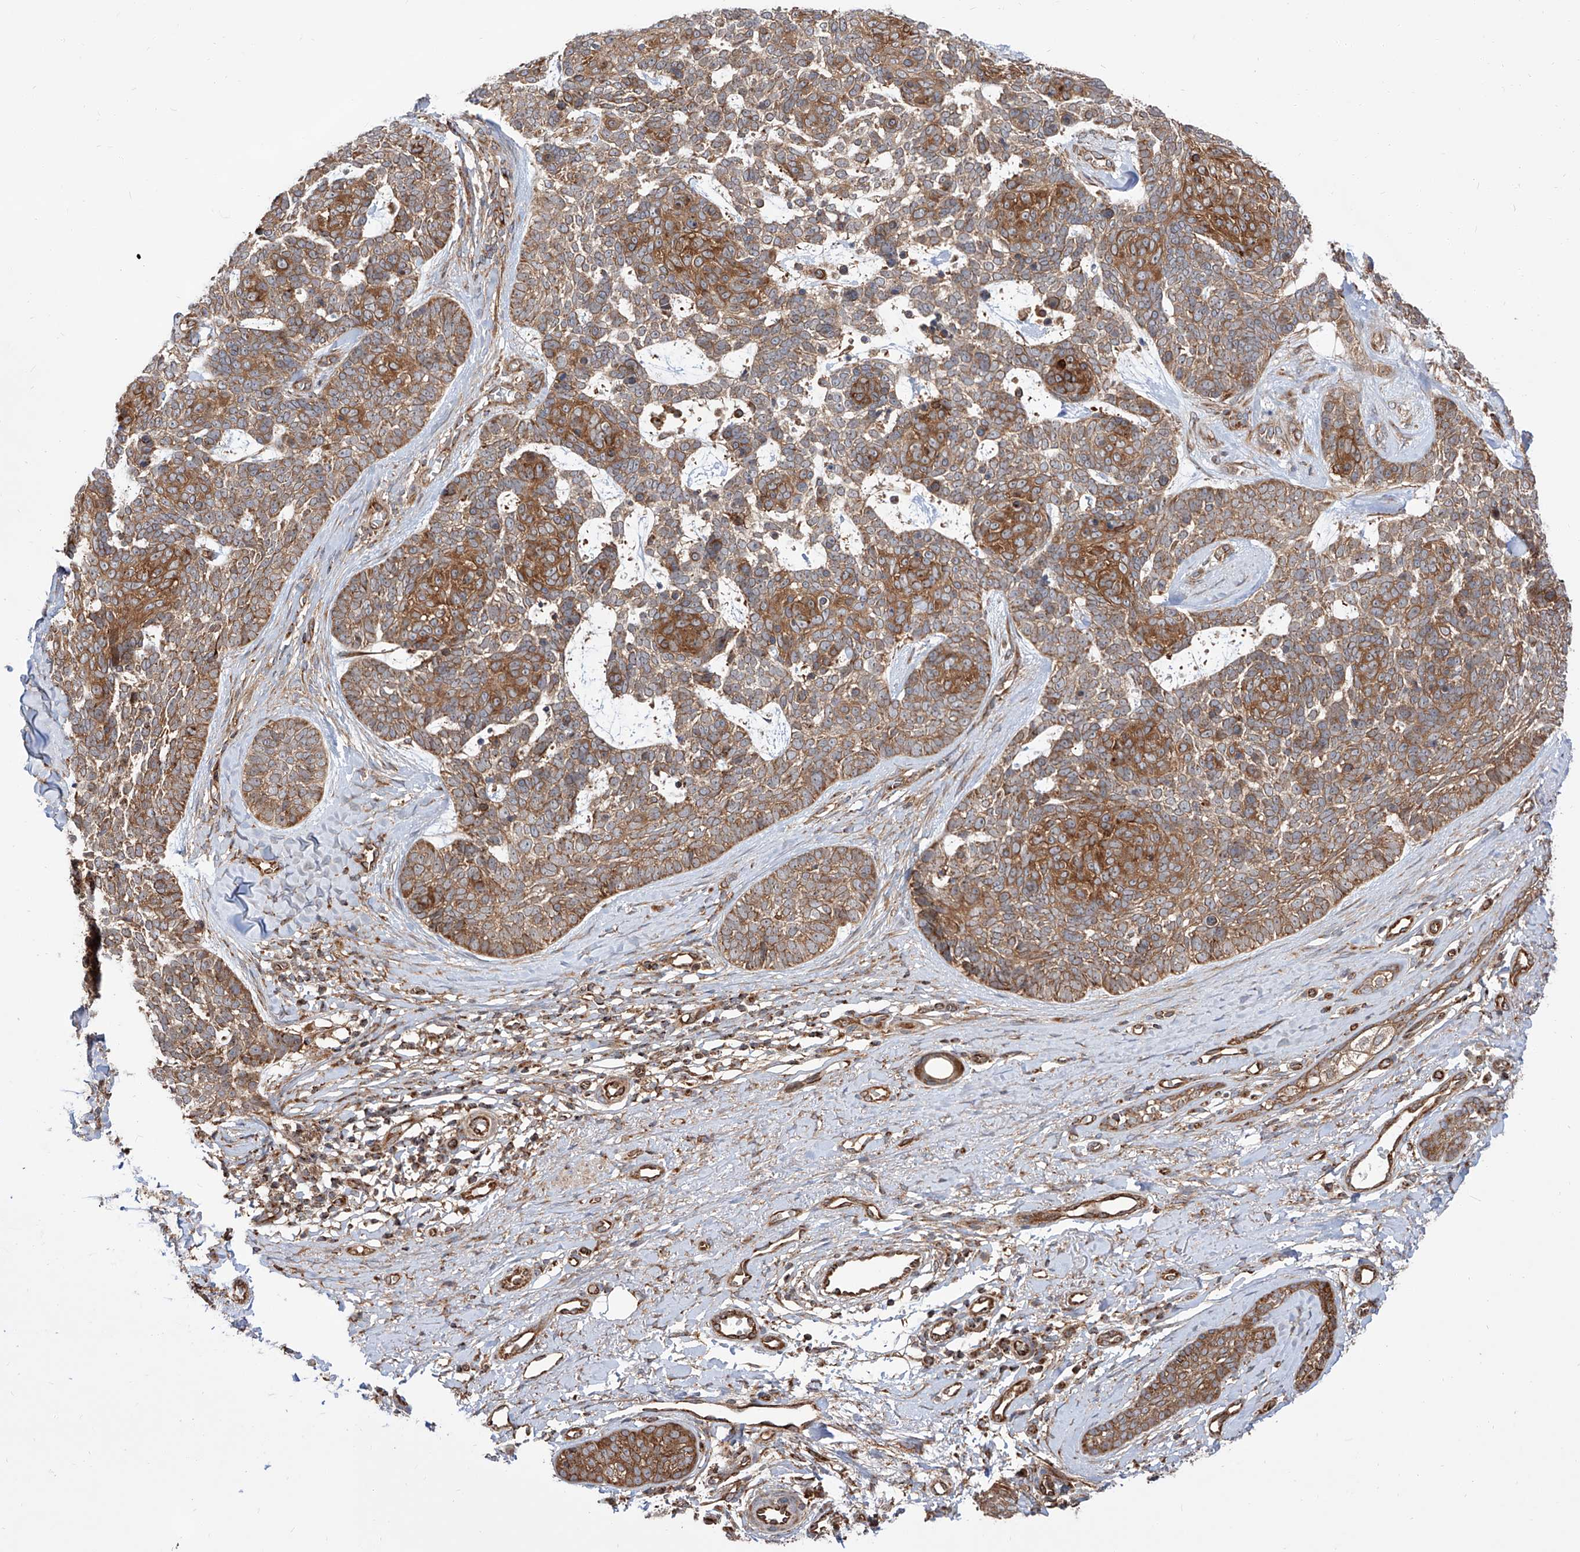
{"staining": {"intensity": "moderate", "quantity": ">75%", "location": "cytoplasmic/membranous"}, "tissue": "skin cancer", "cell_type": "Tumor cells", "image_type": "cancer", "snomed": [{"axis": "morphology", "description": "Basal cell carcinoma"}, {"axis": "topography", "description": "Skin"}], "caption": "The photomicrograph exhibits a brown stain indicating the presence of a protein in the cytoplasmic/membranous of tumor cells in basal cell carcinoma (skin). (IHC, brightfield microscopy, high magnification).", "gene": "ISCA2", "patient": {"sex": "female", "age": 81}}